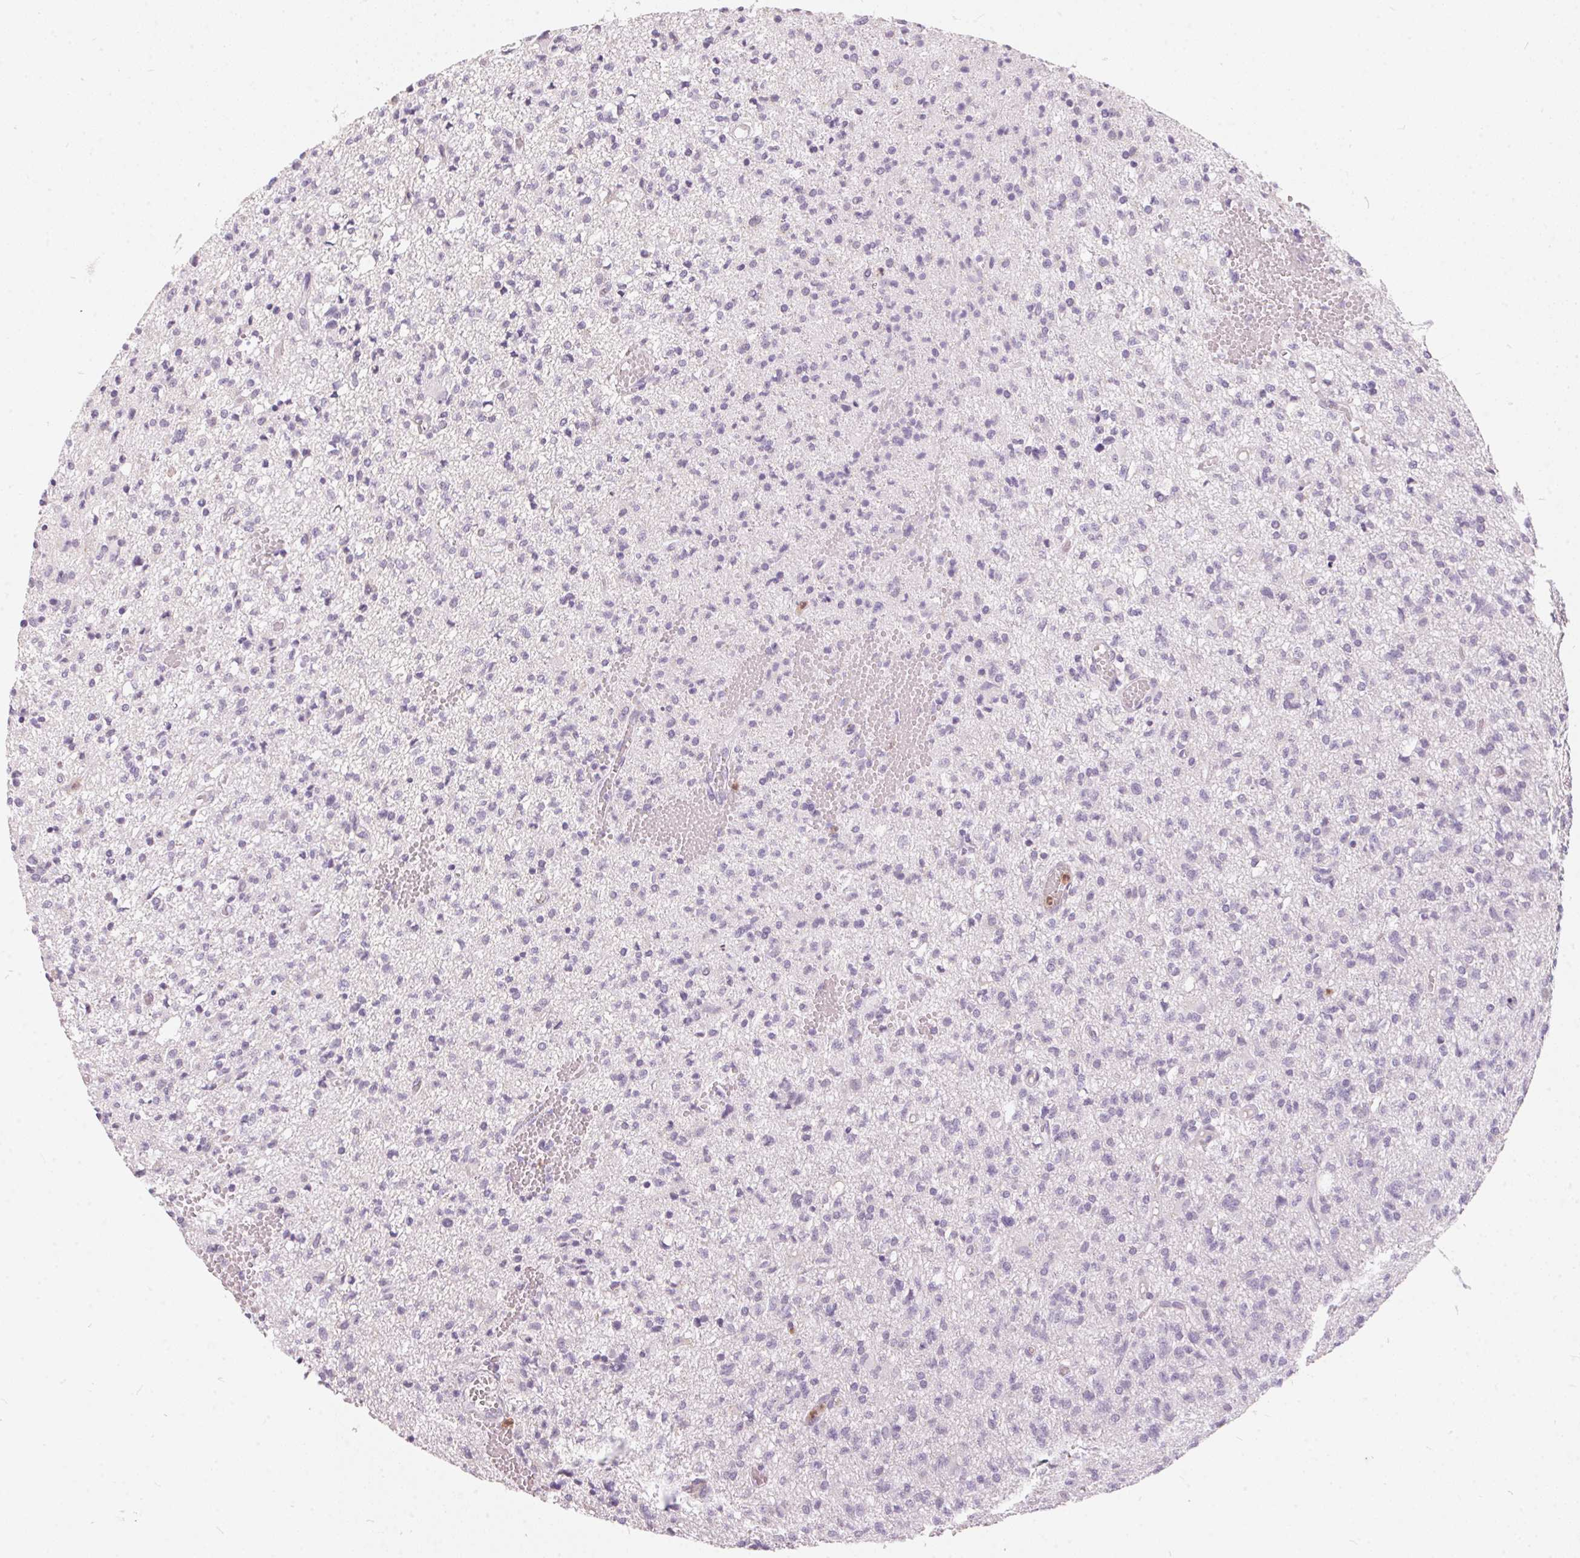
{"staining": {"intensity": "negative", "quantity": "none", "location": "none"}, "tissue": "glioma", "cell_type": "Tumor cells", "image_type": "cancer", "snomed": [{"axis": "morphology", "description": "Glioma, malignant, Low grade"}, {"axis": "topography", "description": "Brain"}], "caption": "Immunohistochemistry (IHC) histopathology image of human low-grade glioma (malignant) stained for a protein (brown), which displays no positivity in tumor cells.", "gene": "SERPINB1", "patient": {"sex": "male", "age": 64}}